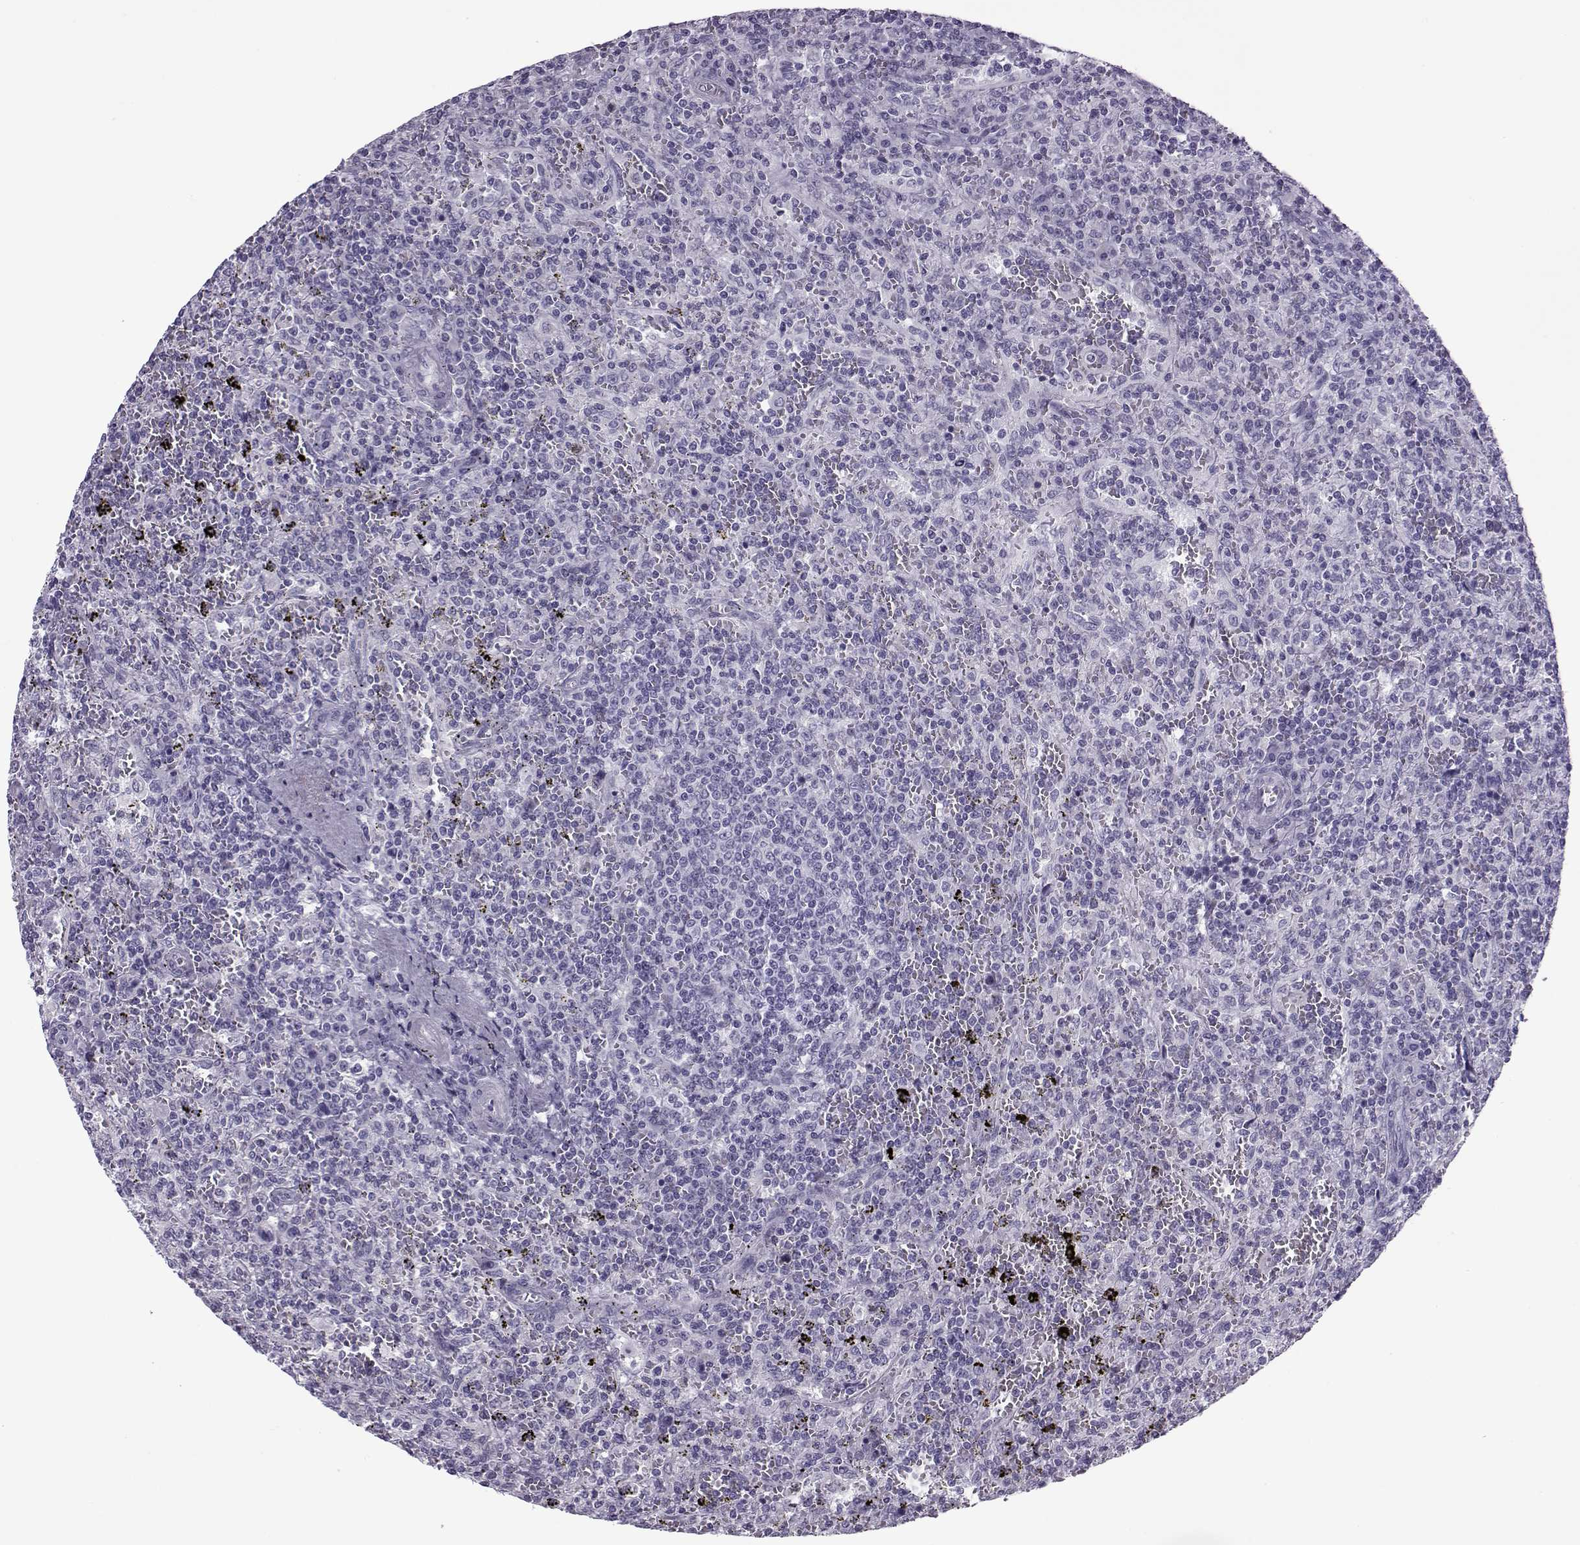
{"staining": {"intensity": "negative", "quantity": "none", "location": "none"}, "tissue": "lymphoma", "cell_type": "Tumor cells", "image_type": "cancer", "snomed": [{"axis": "morphology", "description": "Malignant lymphoma, non-Hodgkin's type, Low grade"}, {"axis": "topography", "description": "Spleen"}], "caption": "DAB (3,3'-diaminobenzidine) immunohistochemical staining of malignant lymphoma, non-Hodgkin's type (low-grade) reveals no significant staining in tumor cells. (DAB (3,3'-diaminobenzidine) immunohistochemistry (IHC), high magnification).", "gene": "OIP5", "patient": {"sex": "male", "age": 62}}